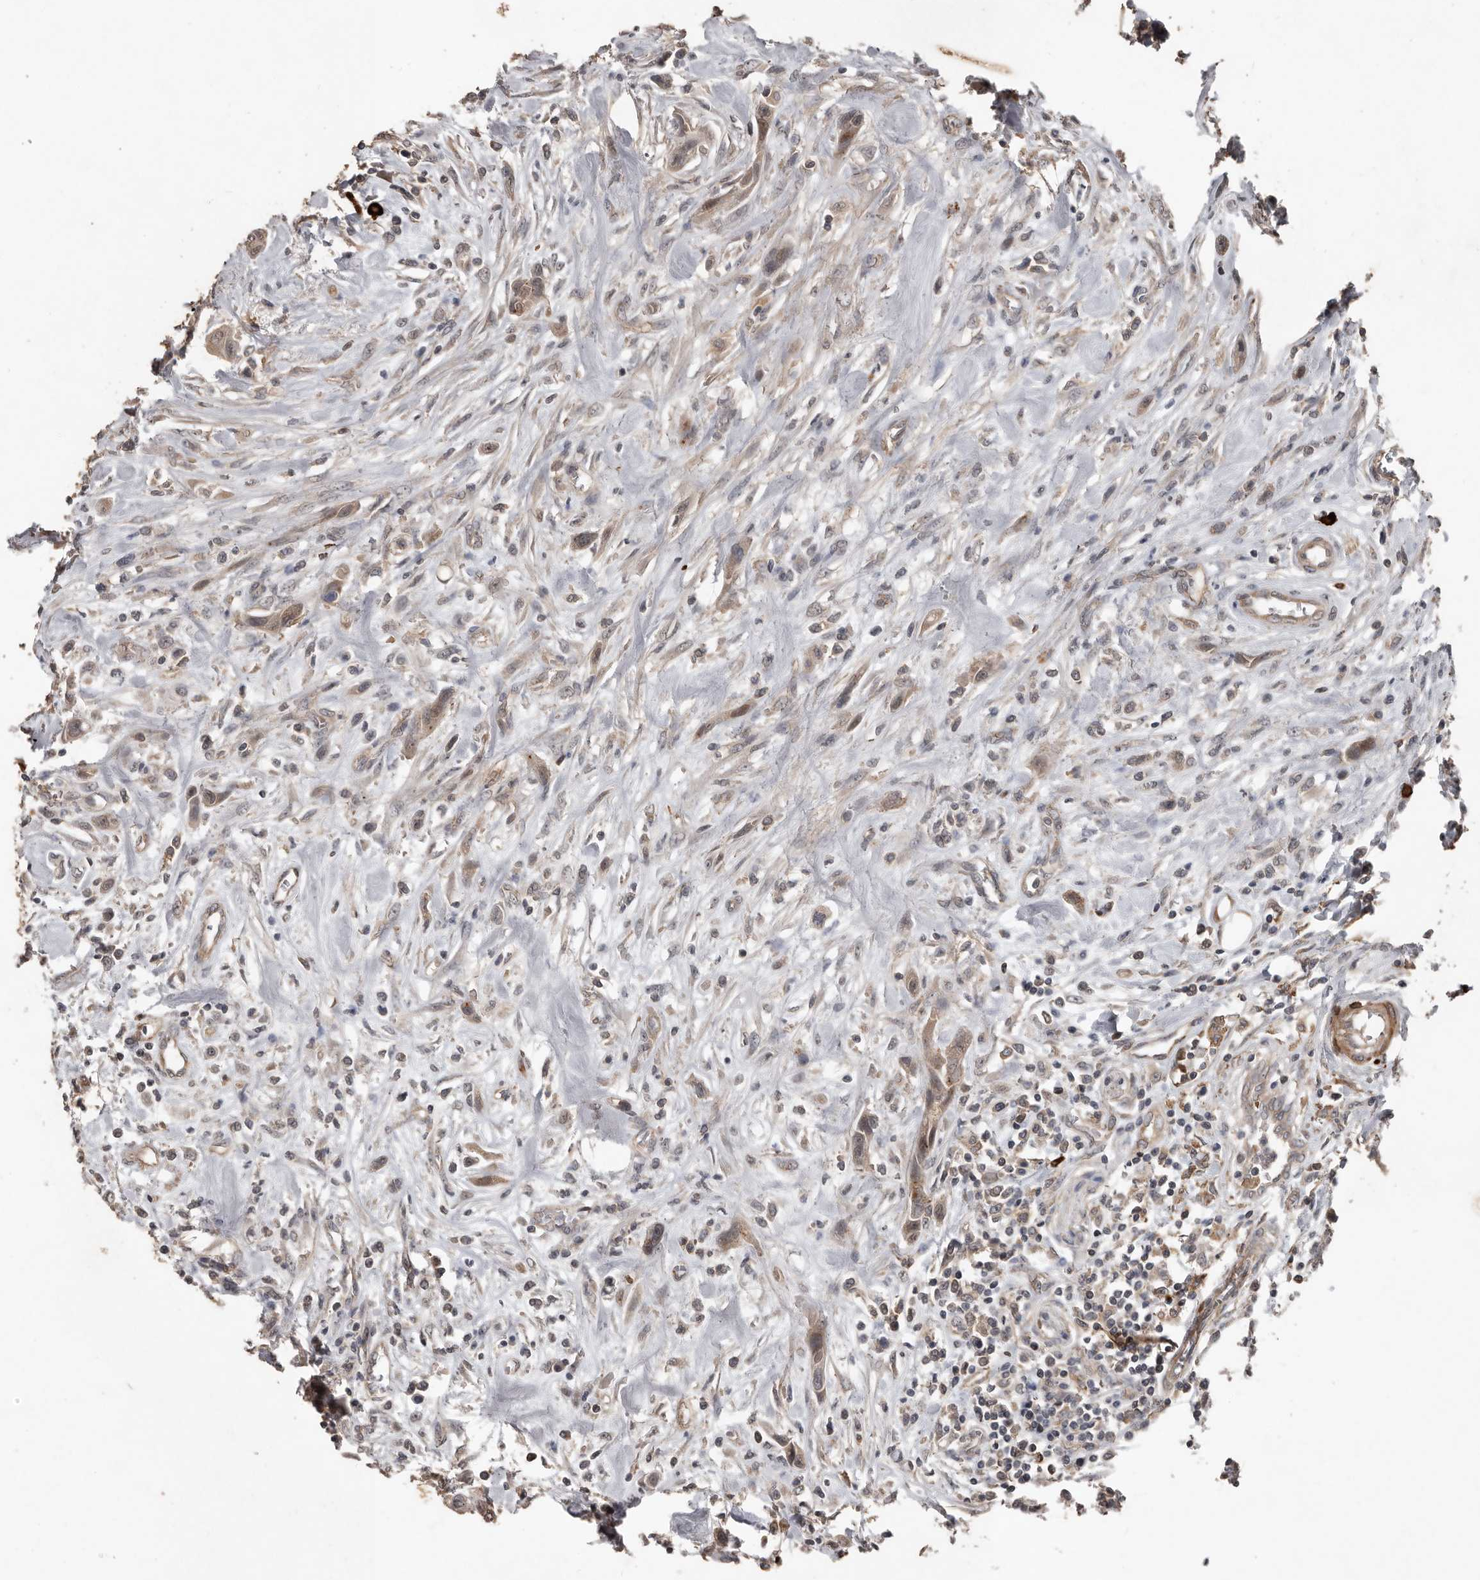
{"staining": {"intensity": "weak", "quantity": "25%-75%", "location": "cytoplasmic/membranous"}, "tissue": "urothelial cancer", "cell_type": "Tumor cells", "image_type": "cancer", "snomed": [{"axis": "morphology", "description": "Urothelial carcinoma, High grade"}, {"axis": "topography", "description": "Urinary bladder"}], "caption": "About 25%-75% of tumor cells in urothelial cancer exhibit weak cytoplasmic/membranous protein staining as visualized by brown immunohistochemical staining.", "gene": "BAMBI", "patient": {"sex": "male", "age": 50}}